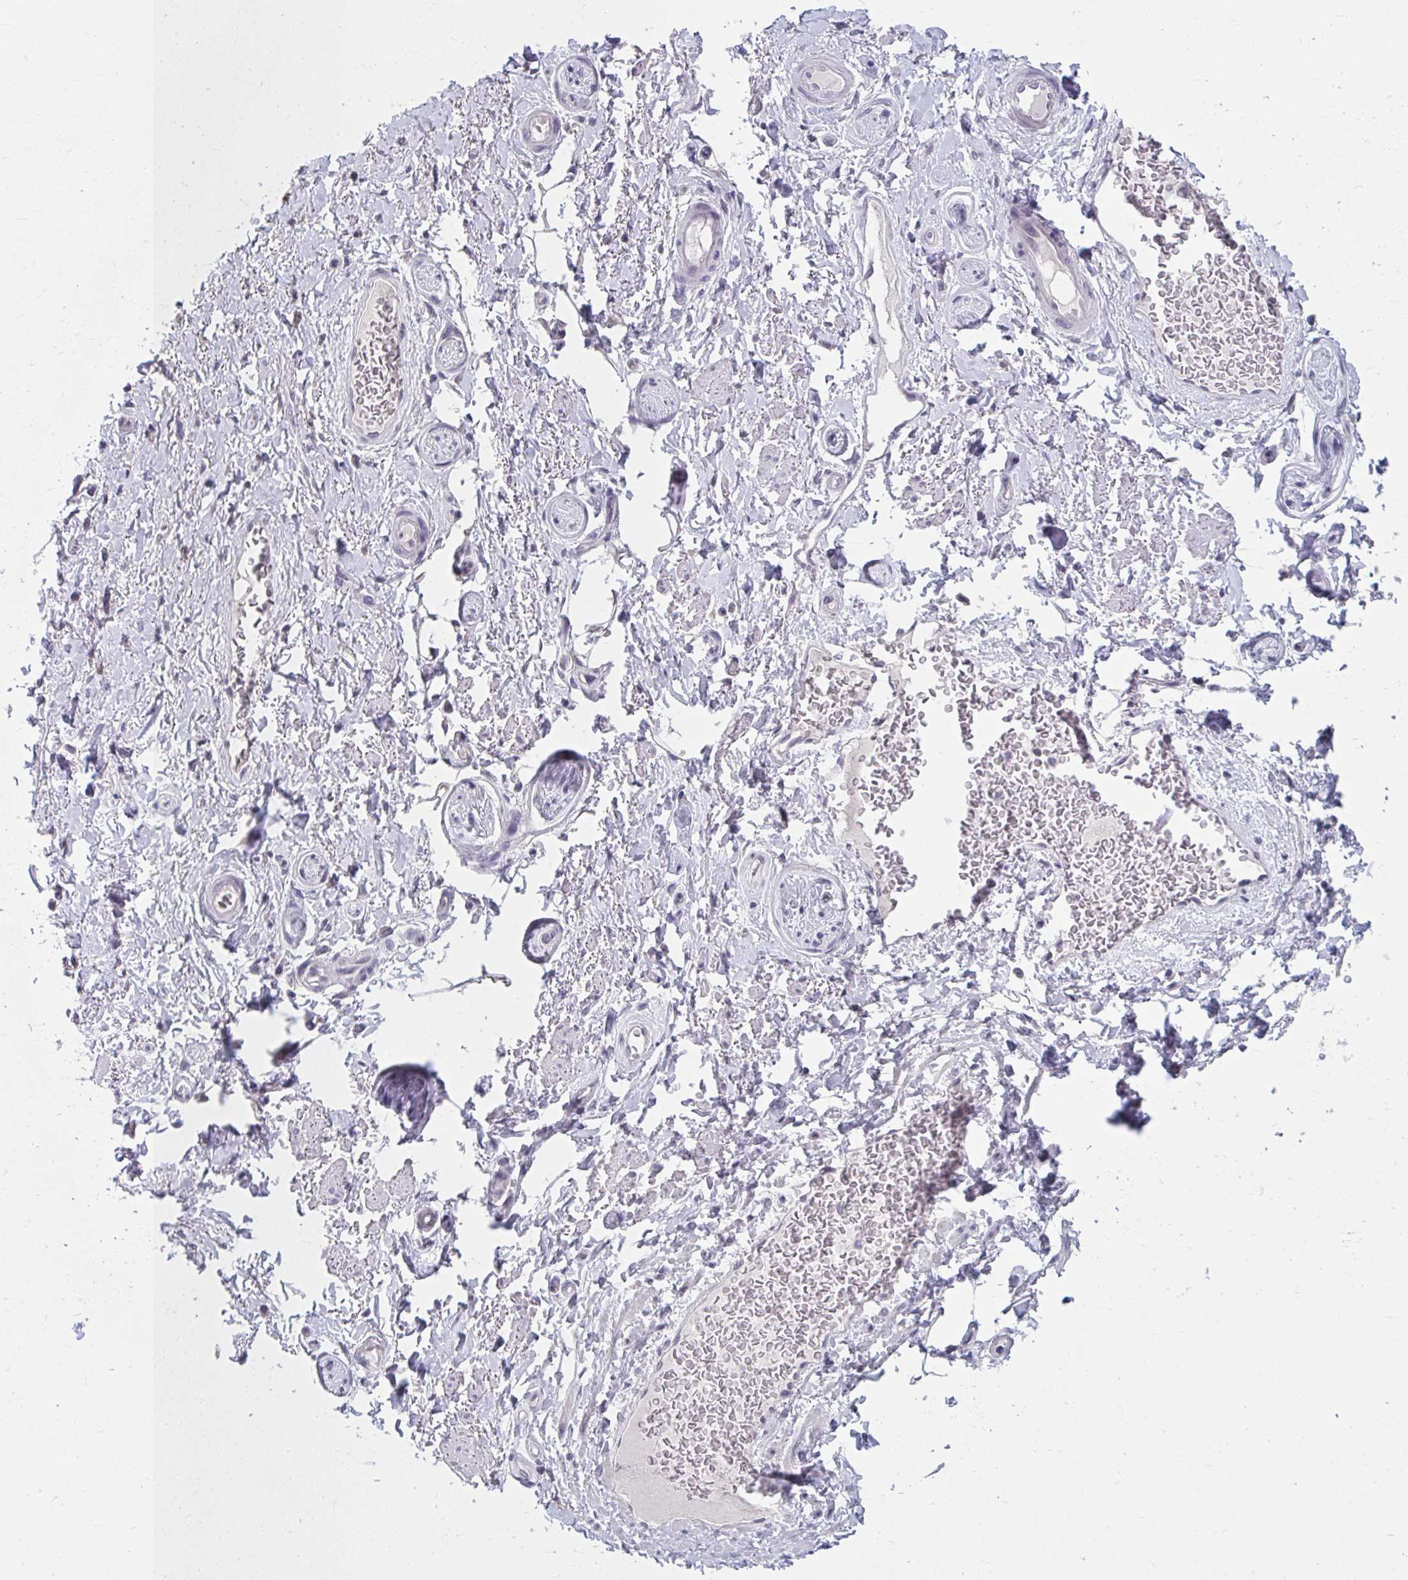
{"staining": {"intensity": "negative", "quantity": "none", "location": "none"}, "tissue": "adipose tissue", "cell_type": "Adipocytes", "image_type": "normal", "snomed": [{"axis": "morphology", "description": "Normal tissue, NOS"}, {"axis": "topography", "description": "Peripheral nerve tissue"}], "caption": "Immunohistochemical staining of normal human adipose tissue demonstrates no significant expression in adipocytes.", "gene": "NUP133", "patient": {"sex": "male", "age": 51}}